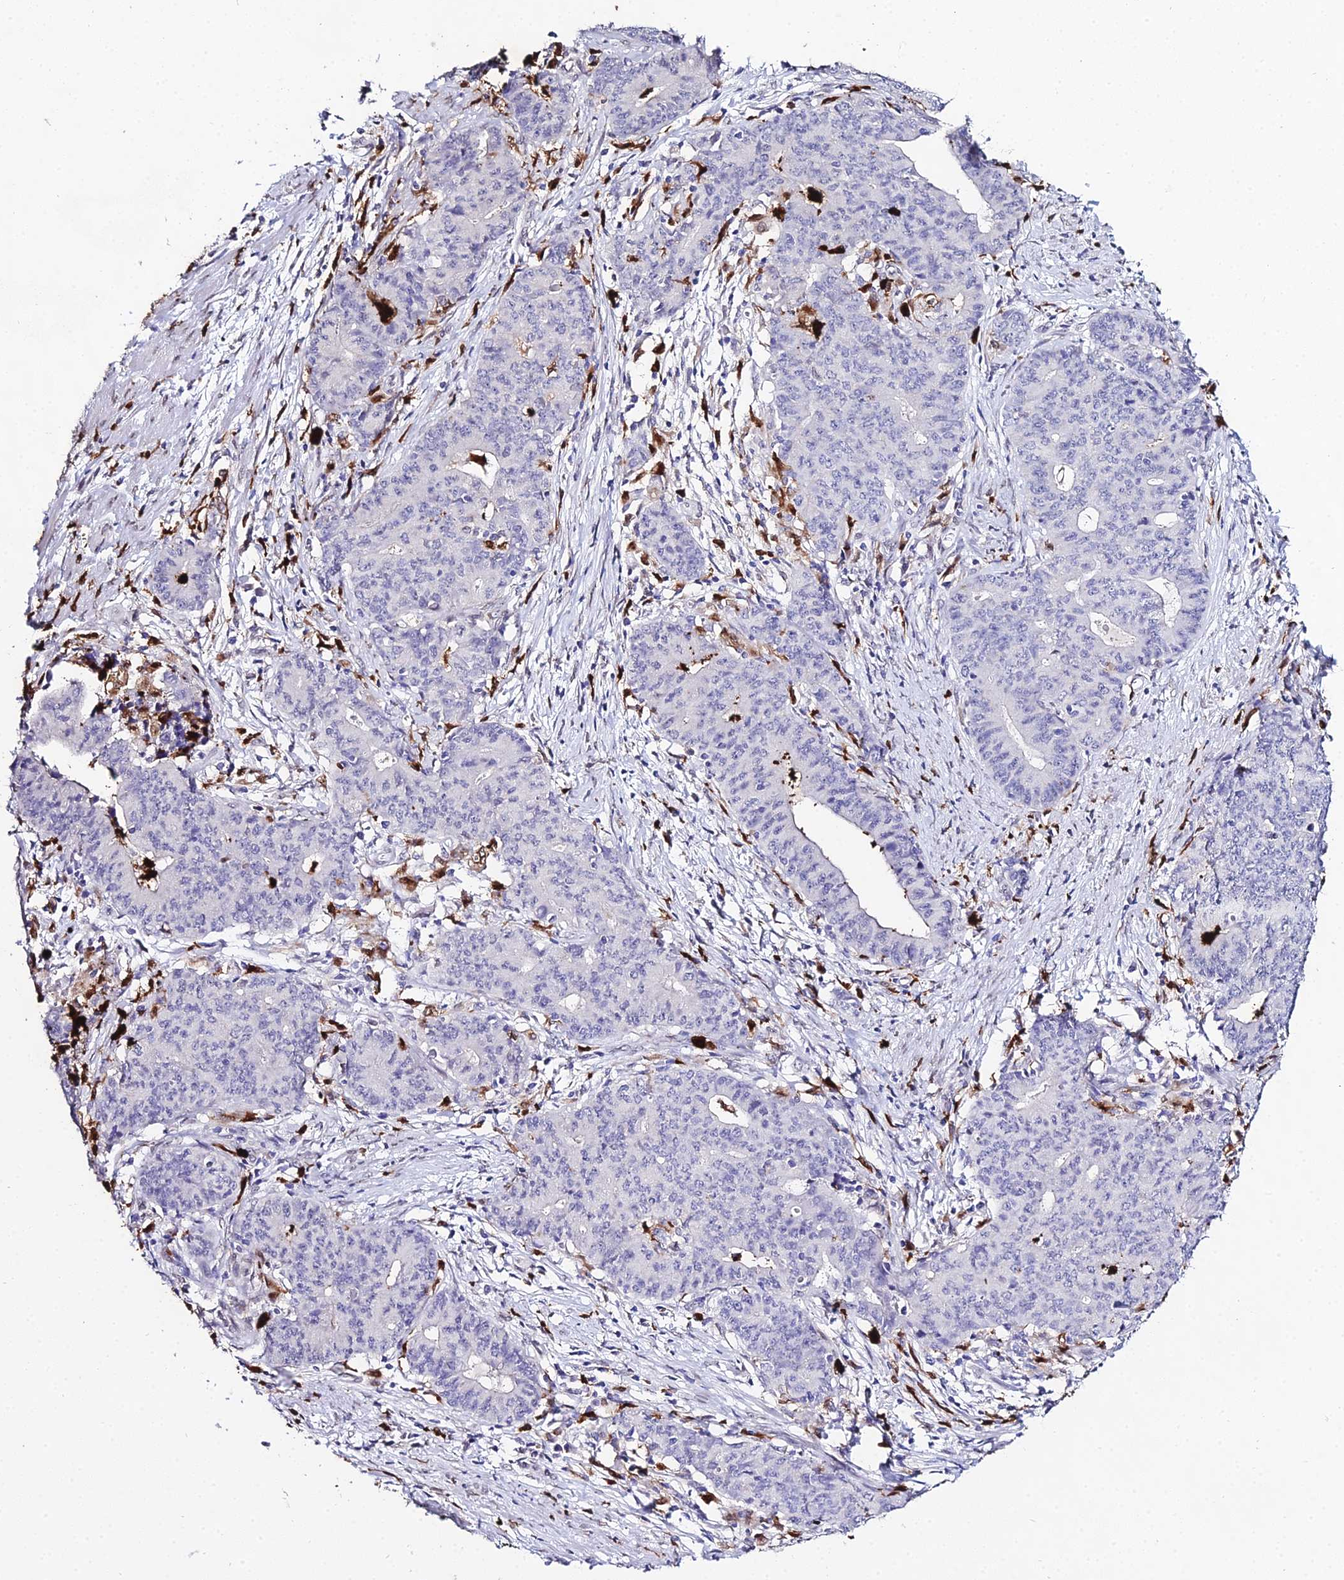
{"staining": {"intensity": "negative", "quantity": "none", "location": "none"}, "tissue": "endometrial cancer", "cell_type": "Tumor cells", "image_type": "cancer", "snomed": [{"axis": "morphology", "description": "Adenocarcinoma, NOS"}, {"axis": "topography", "description": "Endometrium"}], "caption": "This is an immunohistochemistry micrograph of endometrial cancer (adenocarcinoma). There is no positivity in tumor cells.", "gene": "MCM10", "patient": {"sex": "female", "age": 59}}